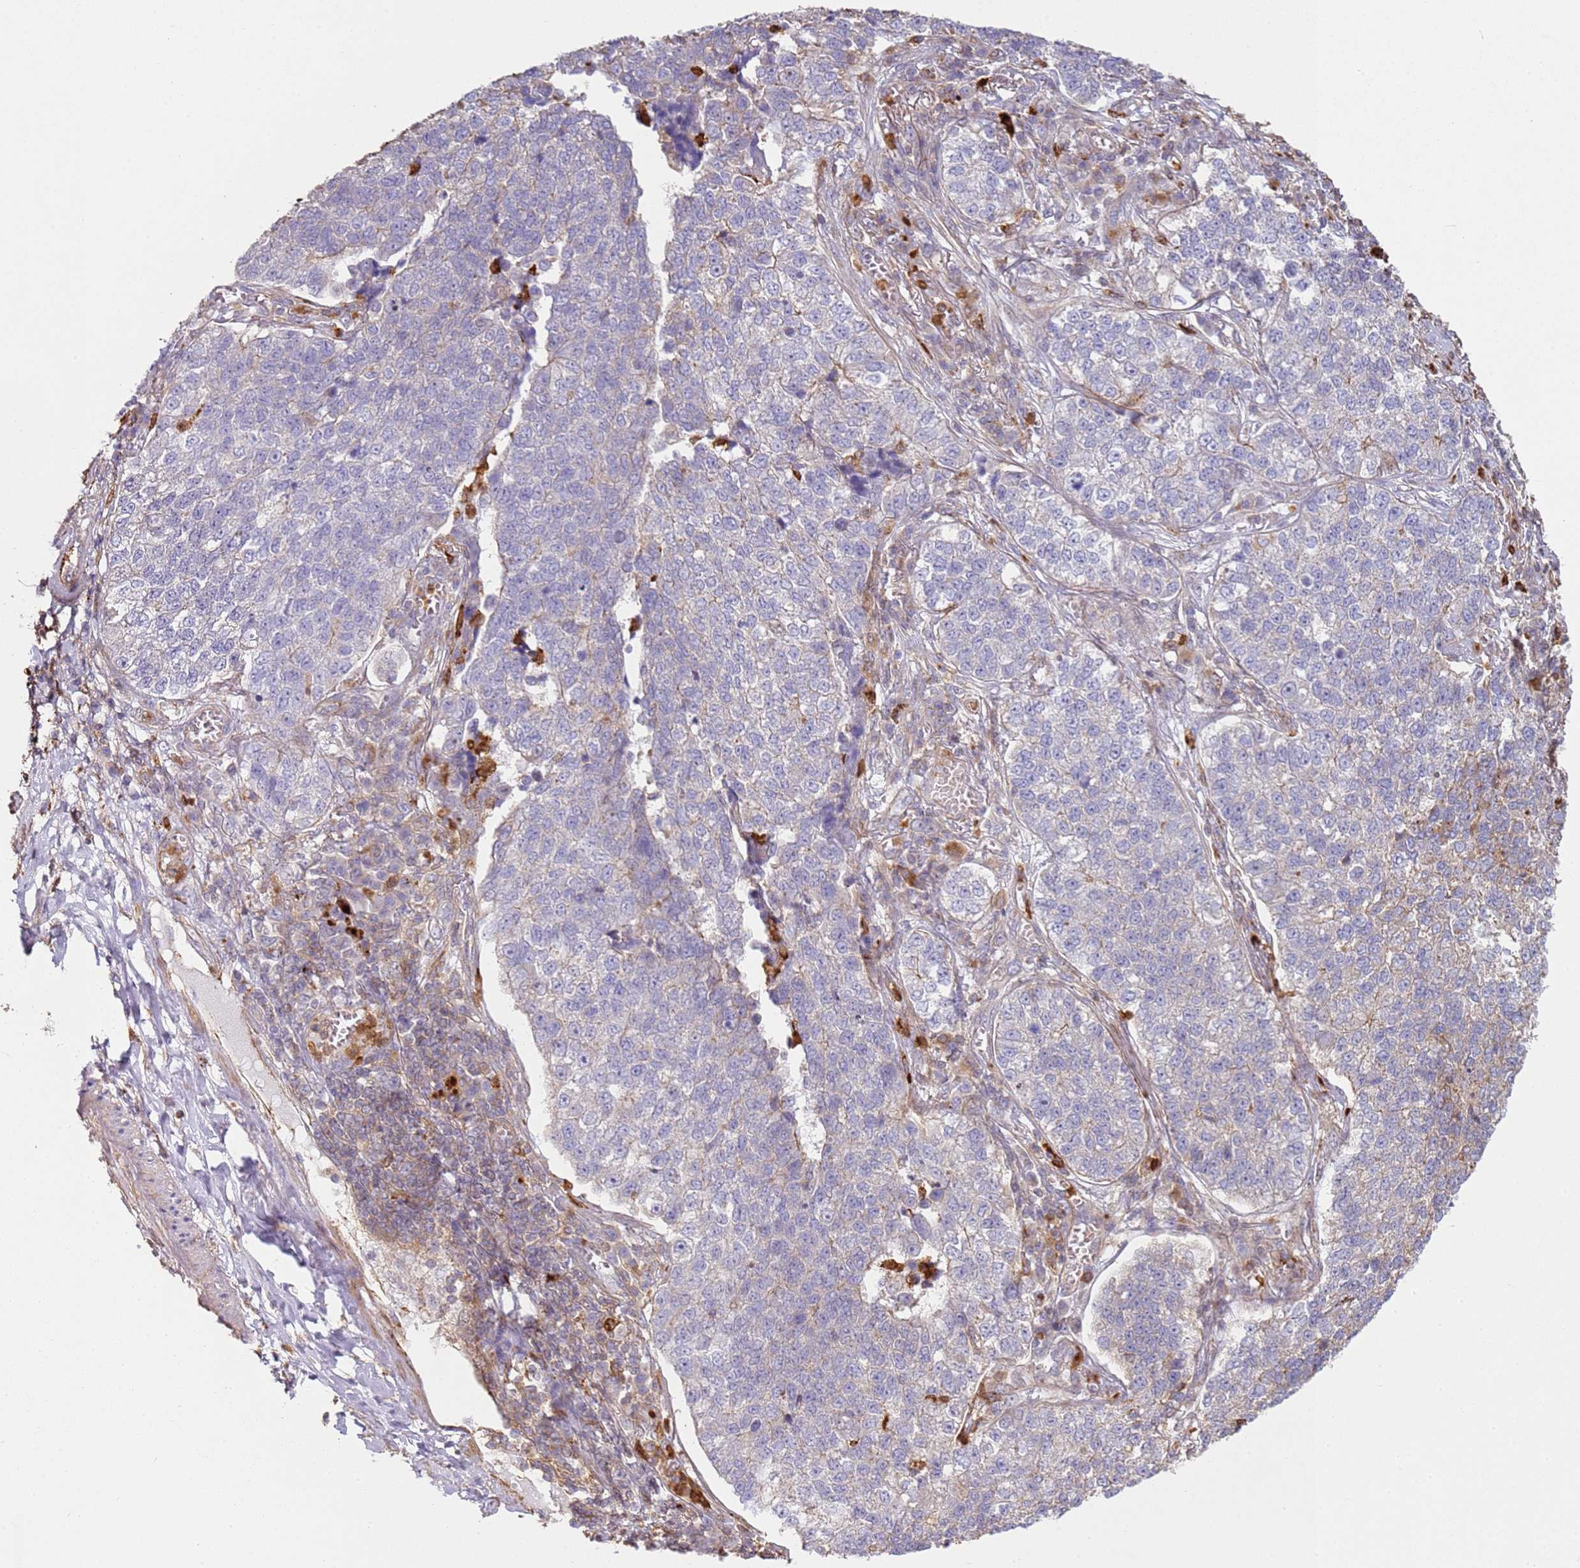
{"staining": {"intensity": "negative", "quantity": "none", "location": "none"}, "tissue": "lung cancer", "cell_type": "Tumor cells", "image_type": "cancer", "snomed": [{"axis": "morphology", "description": "Adenocarcinoma, NOS"}, {"axis": "topography", "description": "Lung"}], "caption": "This is a photomicrograph of immunohistochemistry (IHC) staining of lung adenocarcinoma, which shows no expression in tumor cells.", "gene": "NDUFAF4", "patient": {"sex": "male", "age": 49}}